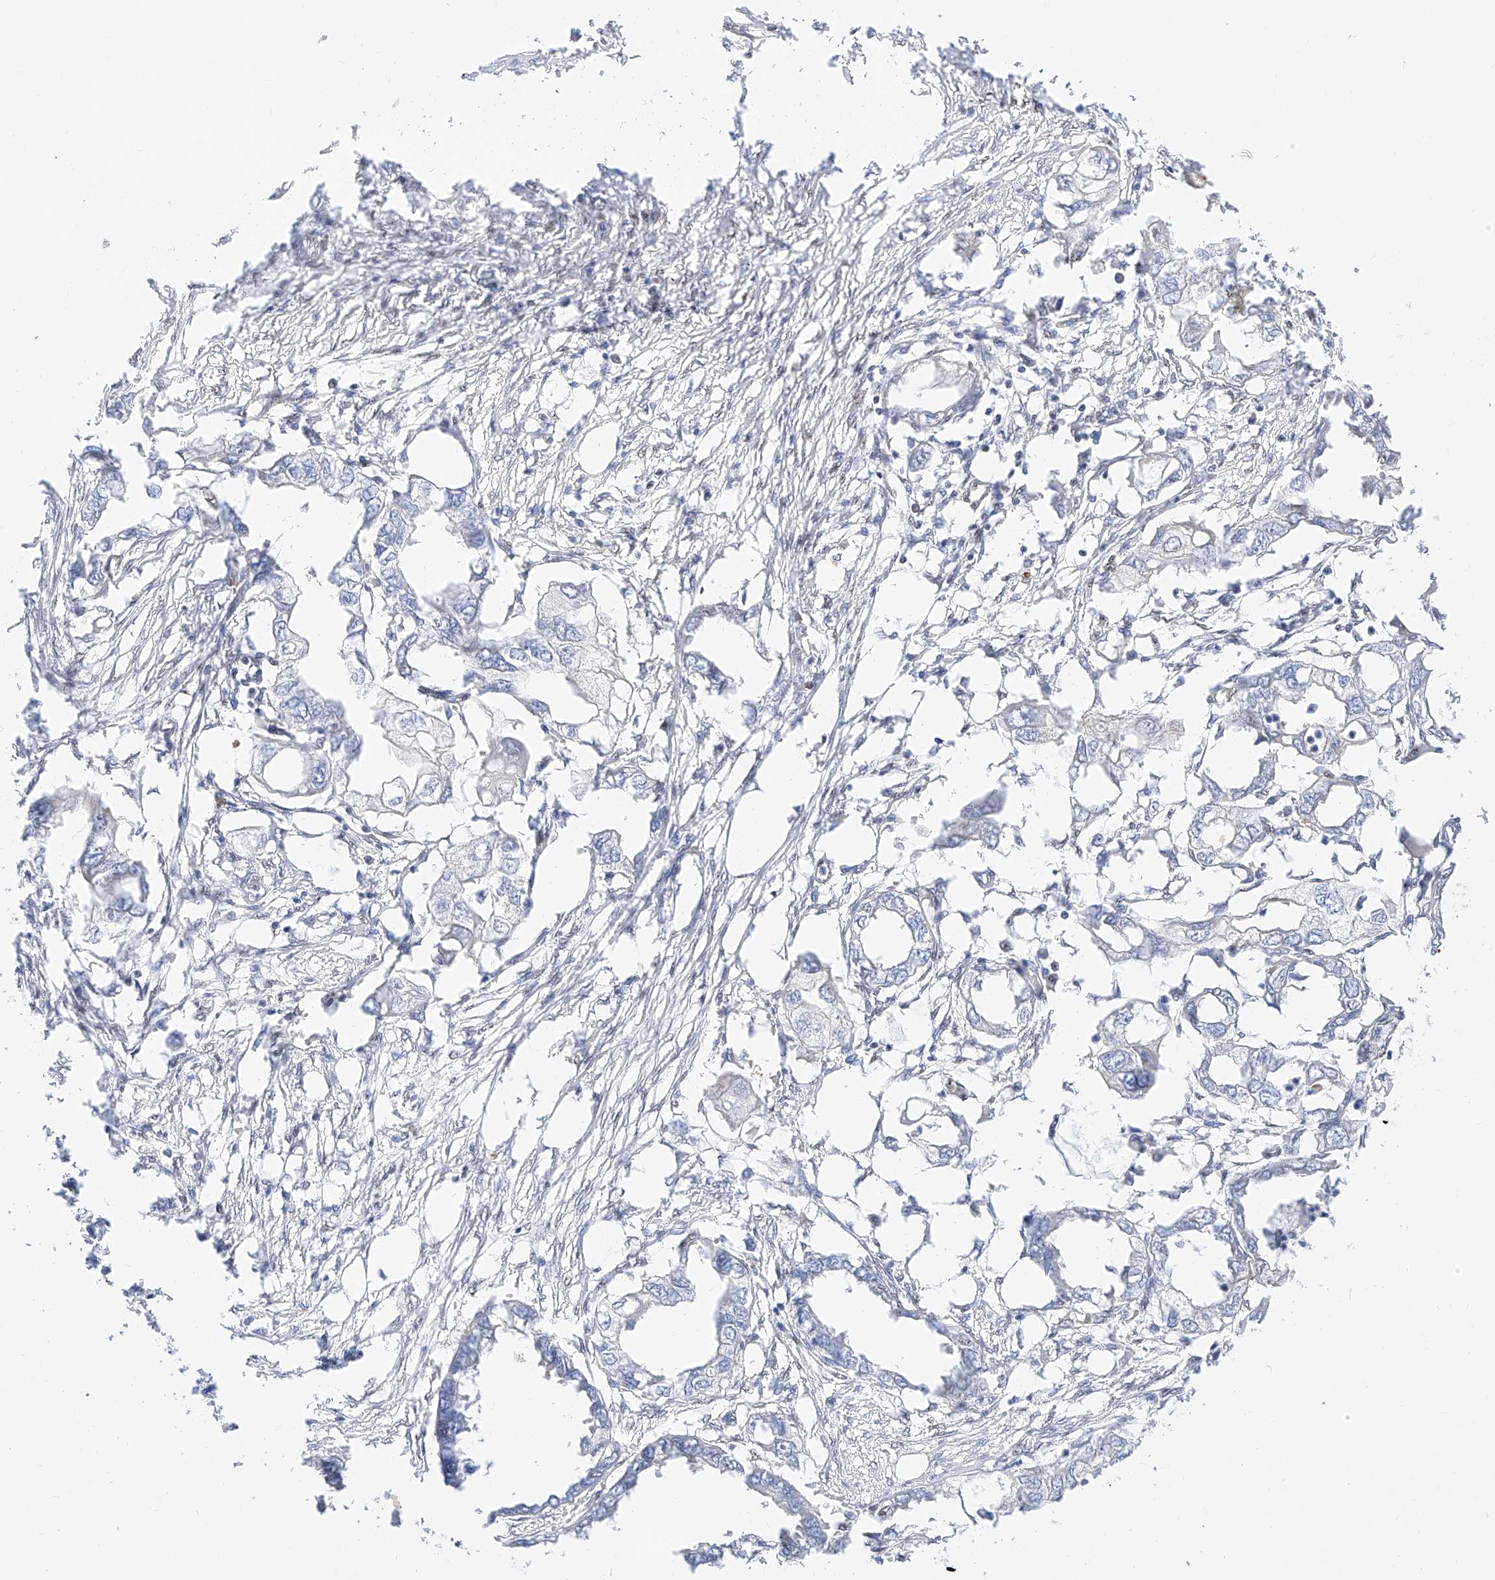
{"staining": {"intensity": "negative", "quantity": "none", "location": "none"}, "tissue": "endometrial cancer", "cell_type": "Tumor cells", "image_type": "cancer", "snomed": [{"axis": "morphology", "description": "Adenocarcinoma, NOS"}, {"axis": "morphology", "description": "Adenocarcinoma, metastatic, NOS"}, {"axis": "topography", "description": "Adipose tissue"}, {"axis": "topography", "description": "Endometrium"}], "caption": "Tumor cells show no significant protein expression in endometrial adenocarcinoma. (Immunohistochemistry (ihc), brightfield microscopy, high magnification).", "gene": "ATXN7L2", "patient": {"sex": "female", "age": 67}}